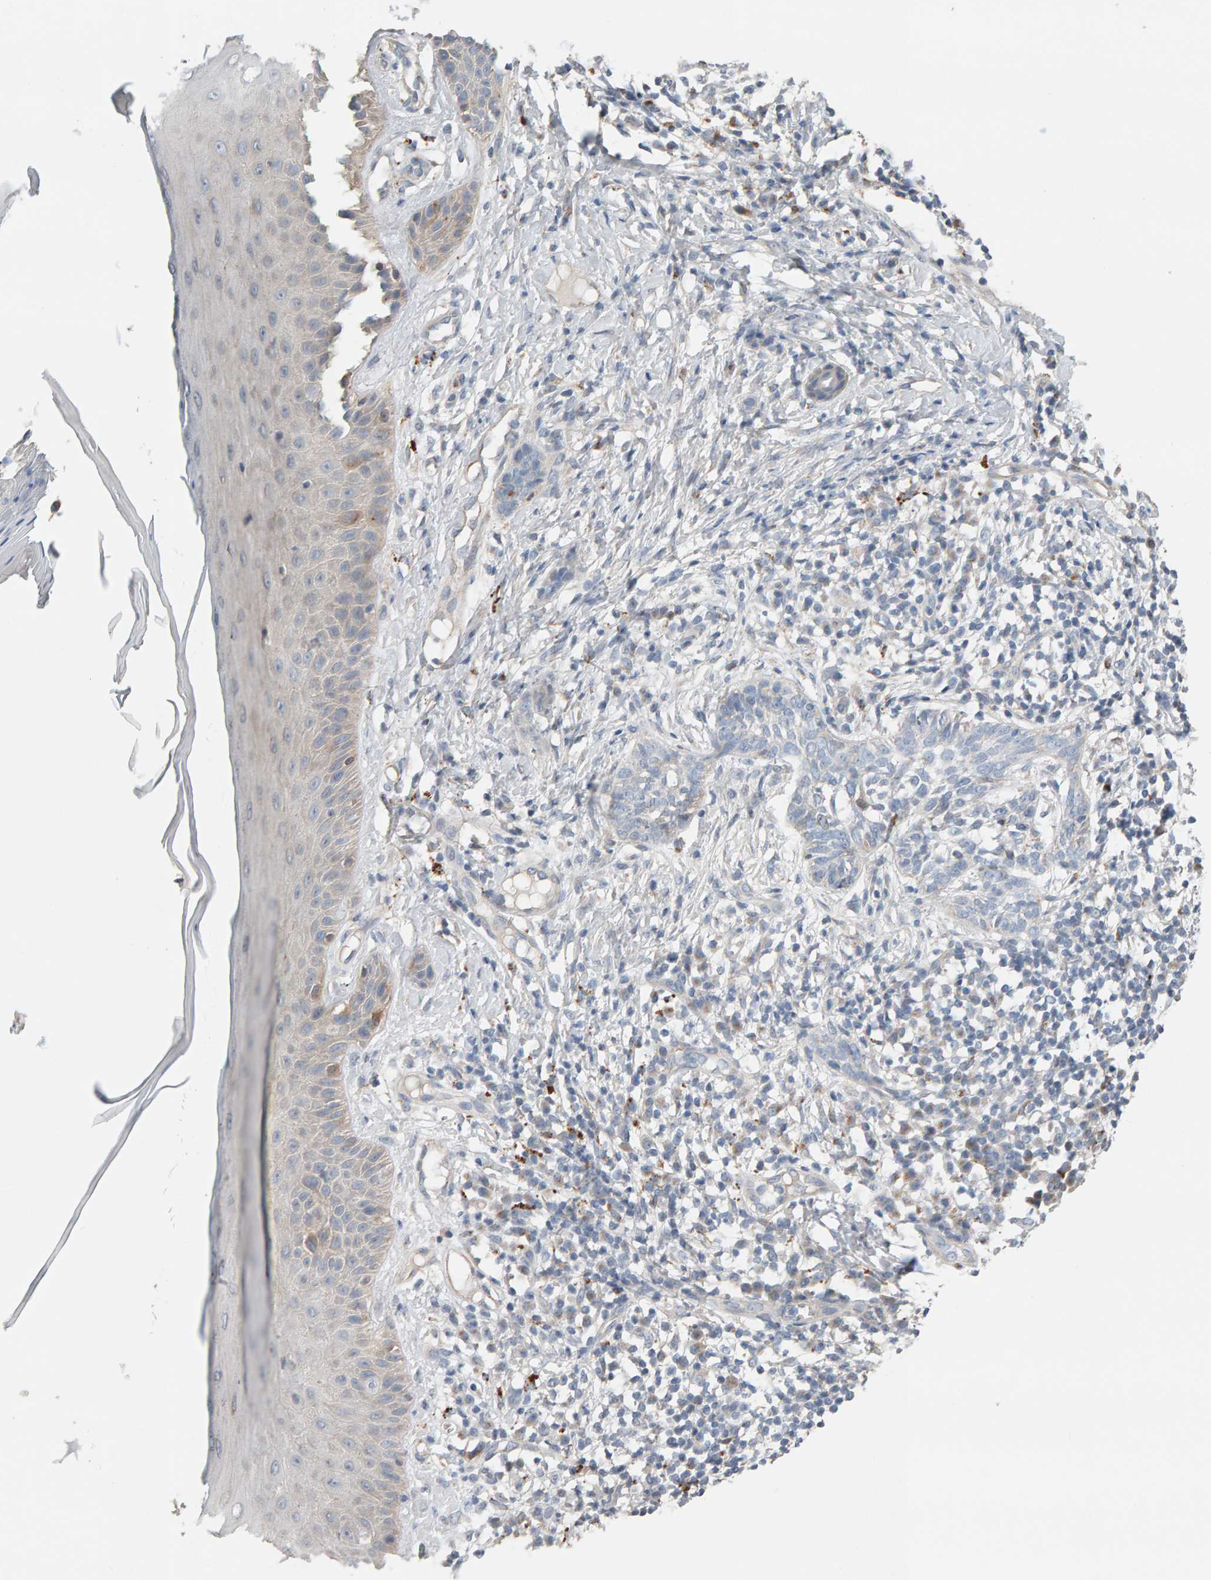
{"staining": {"intensity": "negative", "quantity": "none", "location": "none"}, "tissue": "skin cancer", "cell_type": "Tumor cells", "image_type": "cancer", "snomed": [{"axis": "morphology", "description": "Normal tissue, NOS"}, {"axis": "morphology", "description": "Basal cell carcinoma"}, {"axis": "topography", "description": "Skin"}], "caption": "Immunohistochemistry (IHC) image of neoplastic tissue: skin cancer stained with DAB reveals no significant protein staining in tumor cells. (DAB (3,3'-diaminobenzidine) immunohistochemistry visualized using brightfield microscopy, high magnification).", "gene": "IPPK", "patient": {"sex": "male", "age": 67}}